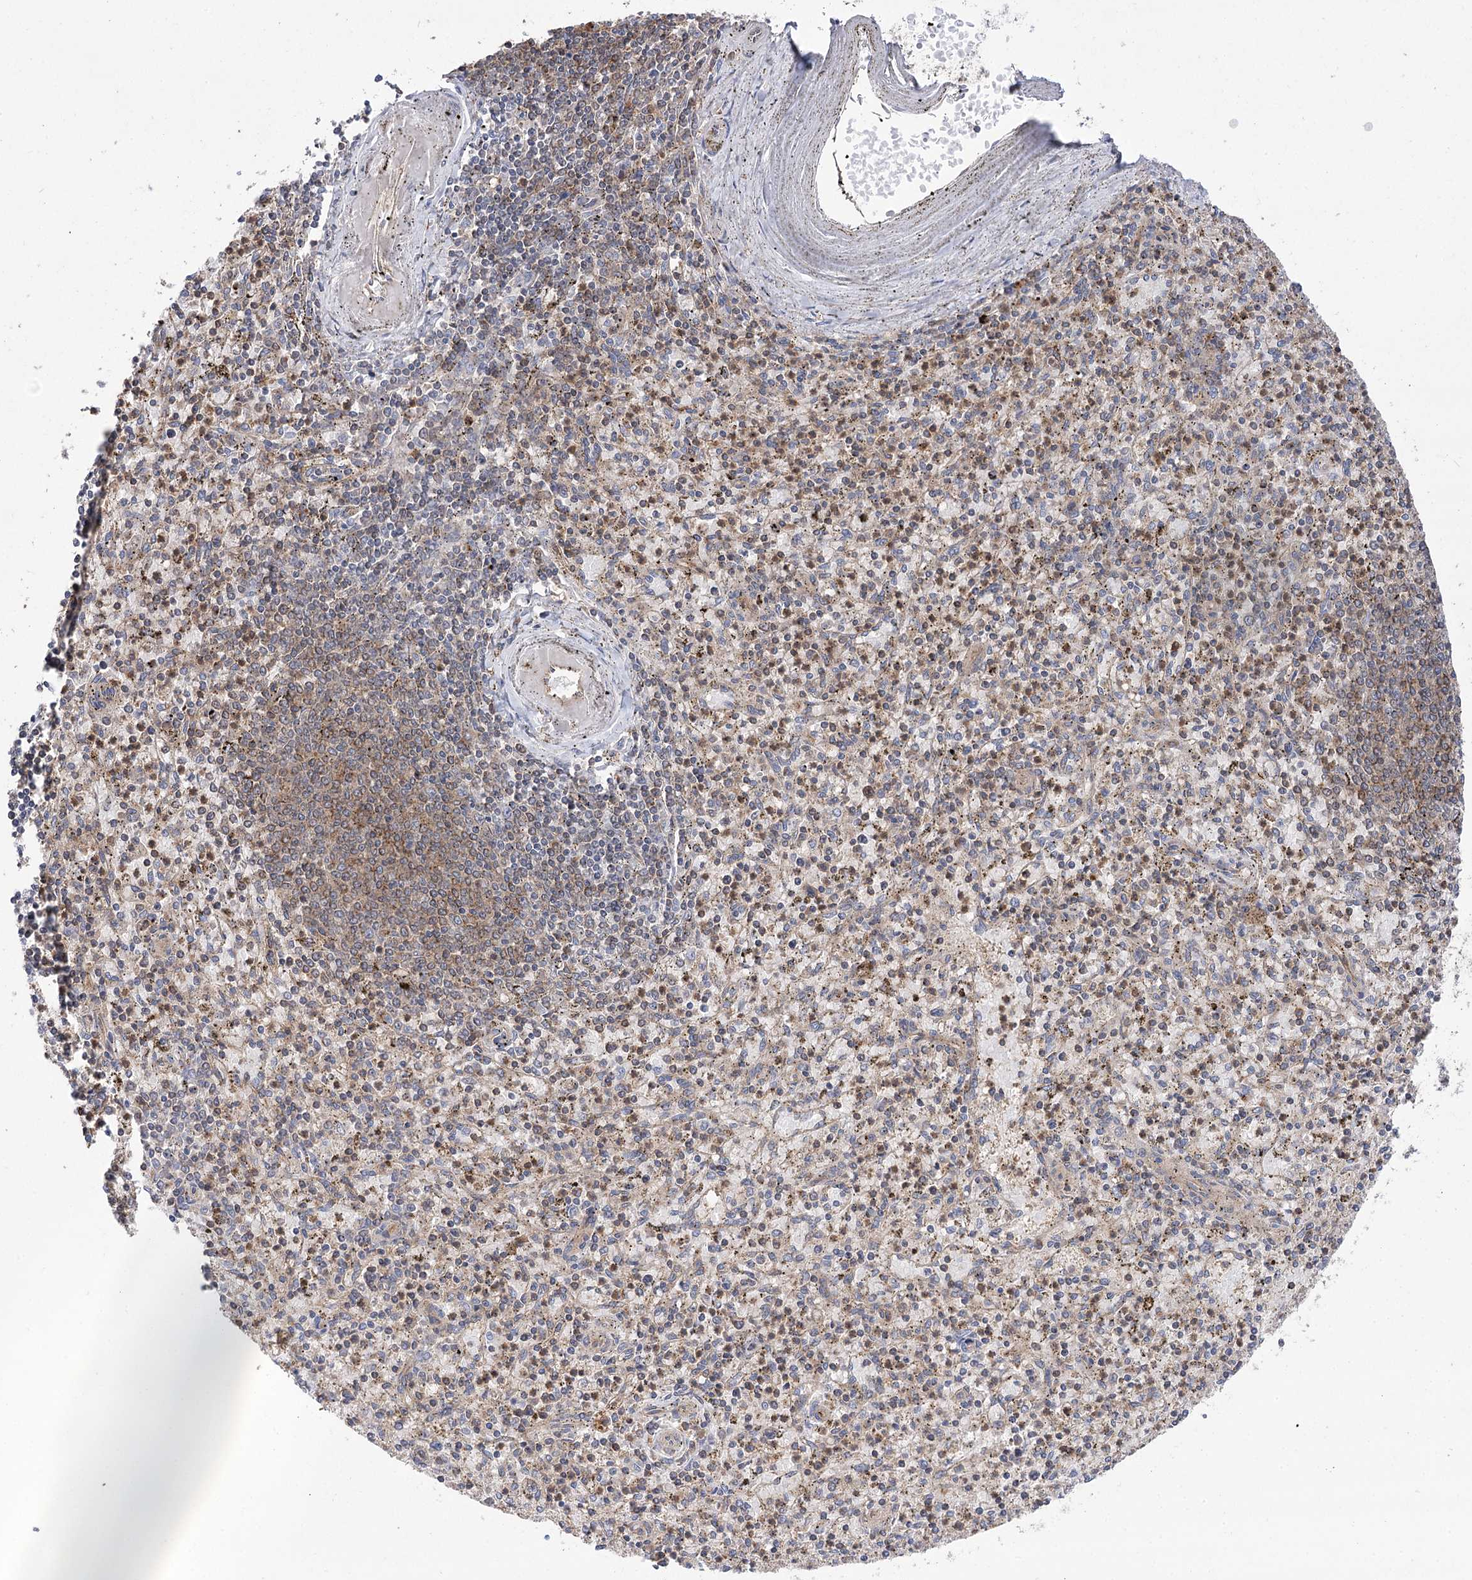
{"staining": {"intensity": "moderate", "quantity": "<25%", "location": "cytoplasmic/membranous"}, "tissue": "spleen", "cell_type": "Cells in red pulp", "image_type": "normal", "snomed": [{"axis": "morphology", "description": "Normal tissue, NOS"}, {"axis": "topography", "description": "Spleen"}], "caption": "A micrograph of spleen stained for a protein demonstrates moderate cytoplasmic/membranous brown staining in cells in red pulp. The protein is stained brown, and the nuclei are stained in blue (DAB (3,3'-diaminobenzidine) IHC with brightfield microscopy, high magnification).", "gene": "VPS37B", "patient": {"sex": "male", "age": 72}}